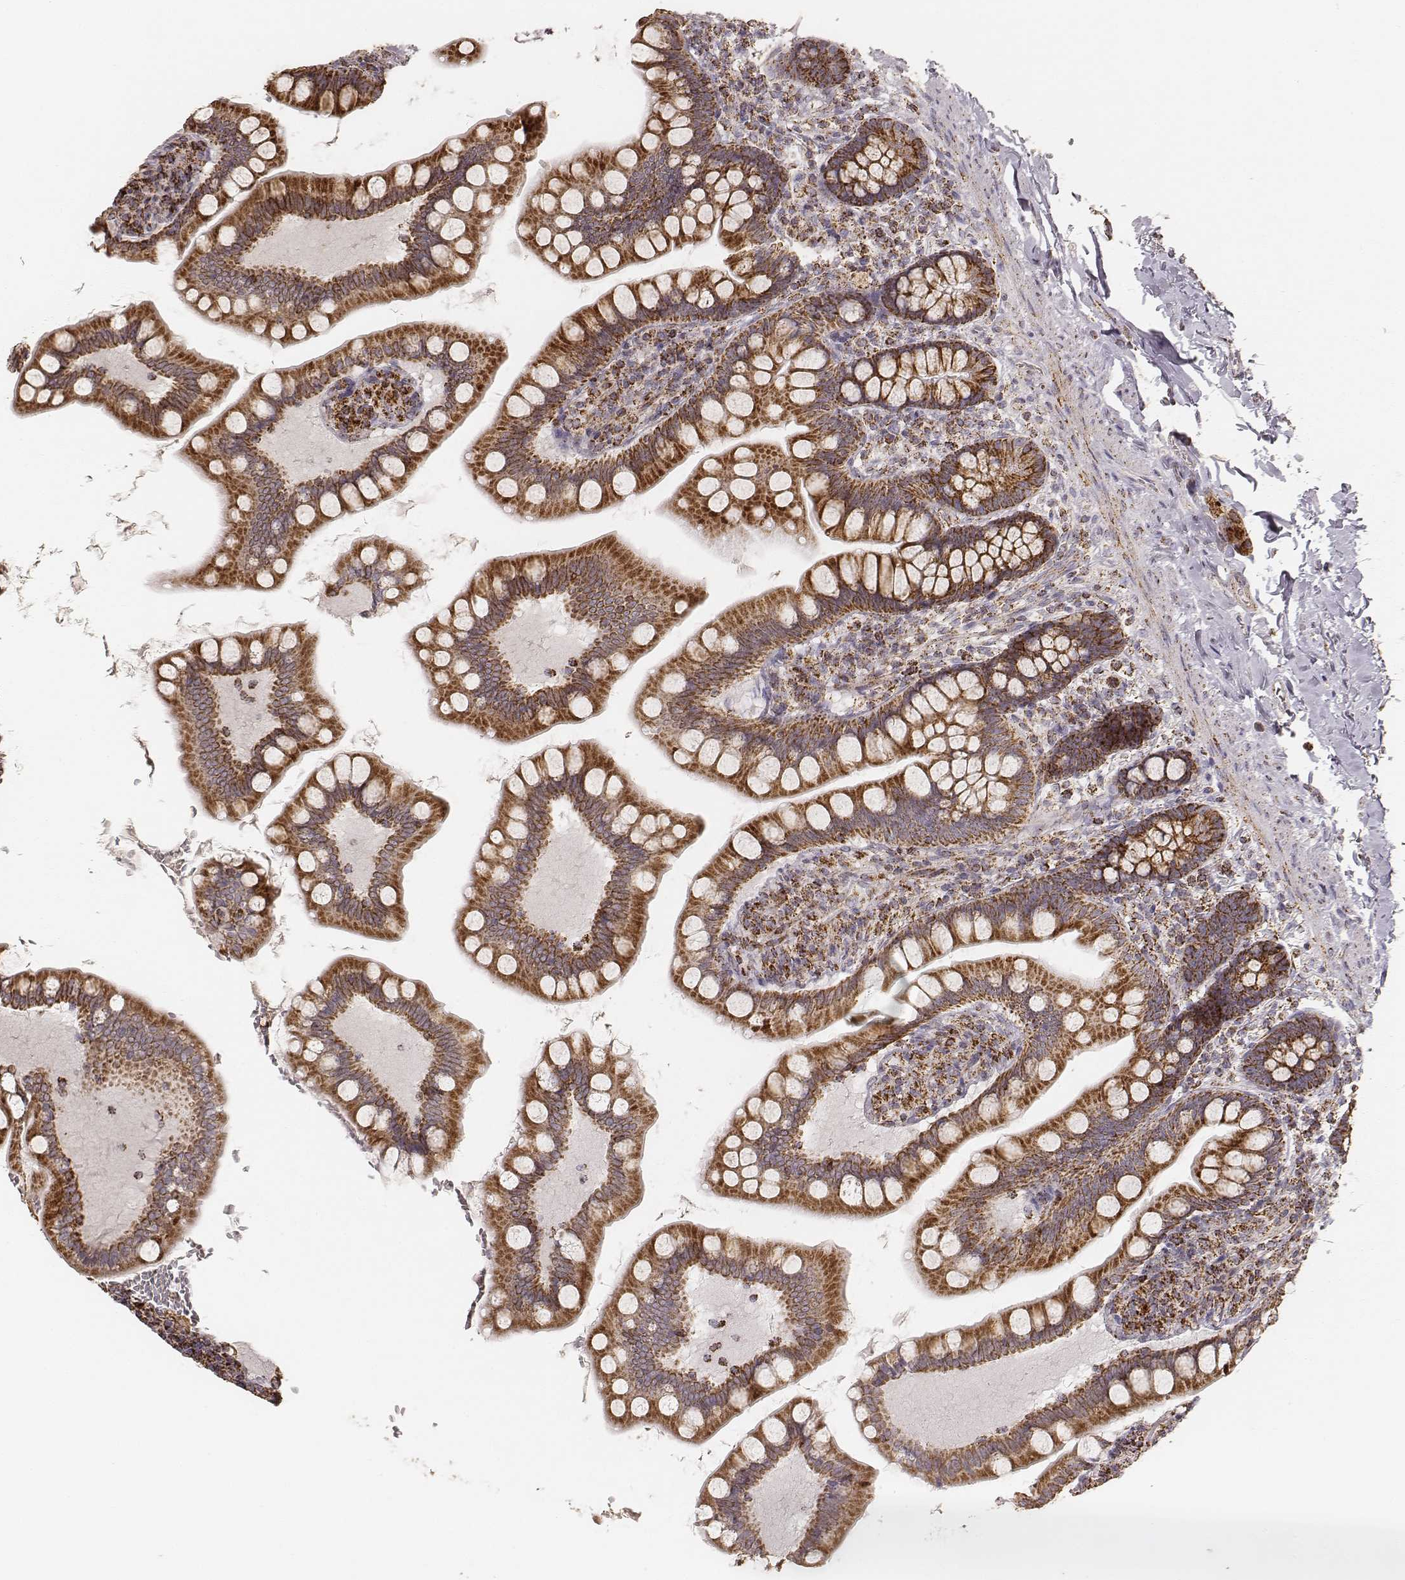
{"staining": {"intensity": "strong", "quantity": ">75%", "location": "cytoplasmic/membranous"}, "tissue": "small intestine", "cell_type": "Glandular cells", "image_type": "normal", "snomed": [{"axis": "morphology", "description": "Normal tissue, NOS"}, {"axis": "topography", "description": "Small intestine"}], "caption": "Brown immunohistochemical staining in unremarkable human small intestine demonstrates strong cytoplasmic/membranous positivity in about >75% of glandular cells. Immunohistochemistry stains the protein of interest in brown and the nuclei are stained blue.", "gene": "CS", "patient": {"sex": "female", "age": 56}}